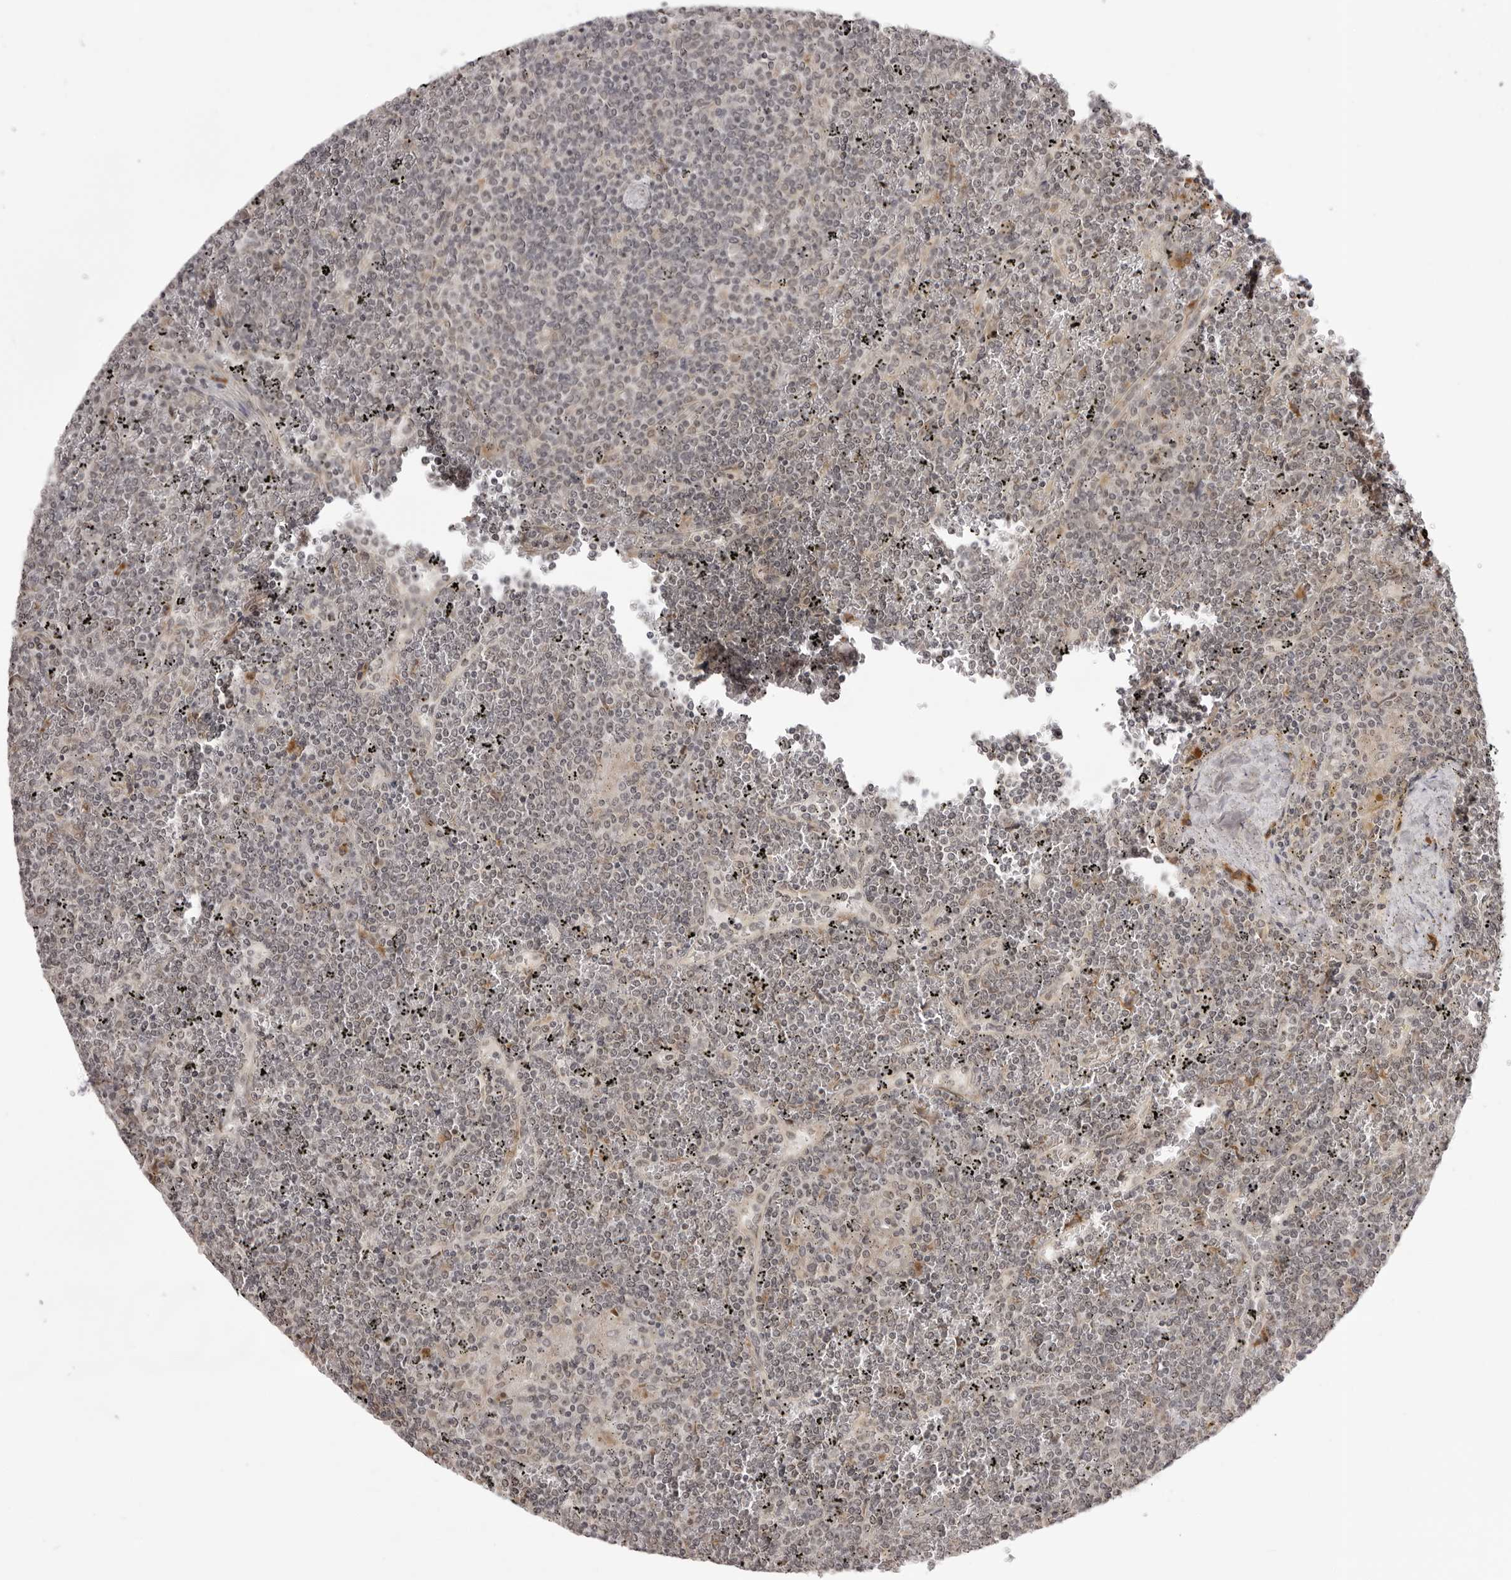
{"staining": {"intensity": "negative", "quantity": "none", "location": "none"}, "tissue": "lymphoma", "cell_type": "Tumor cells", "image_type": "cancer", "snomed": [{"axis": "morphology", "description": "Malignant lymphoma, non-Hodgkin's type, Low grade"}, {"axis": "topography", "description": "Spleen"}], "caption": "Human lymphoma stained for a protein using immunohistochemistry demonstrates no positivity in tumor cells.", "gene": "ZC3H11A", "patient": {"sex": "female", "age": 19}}